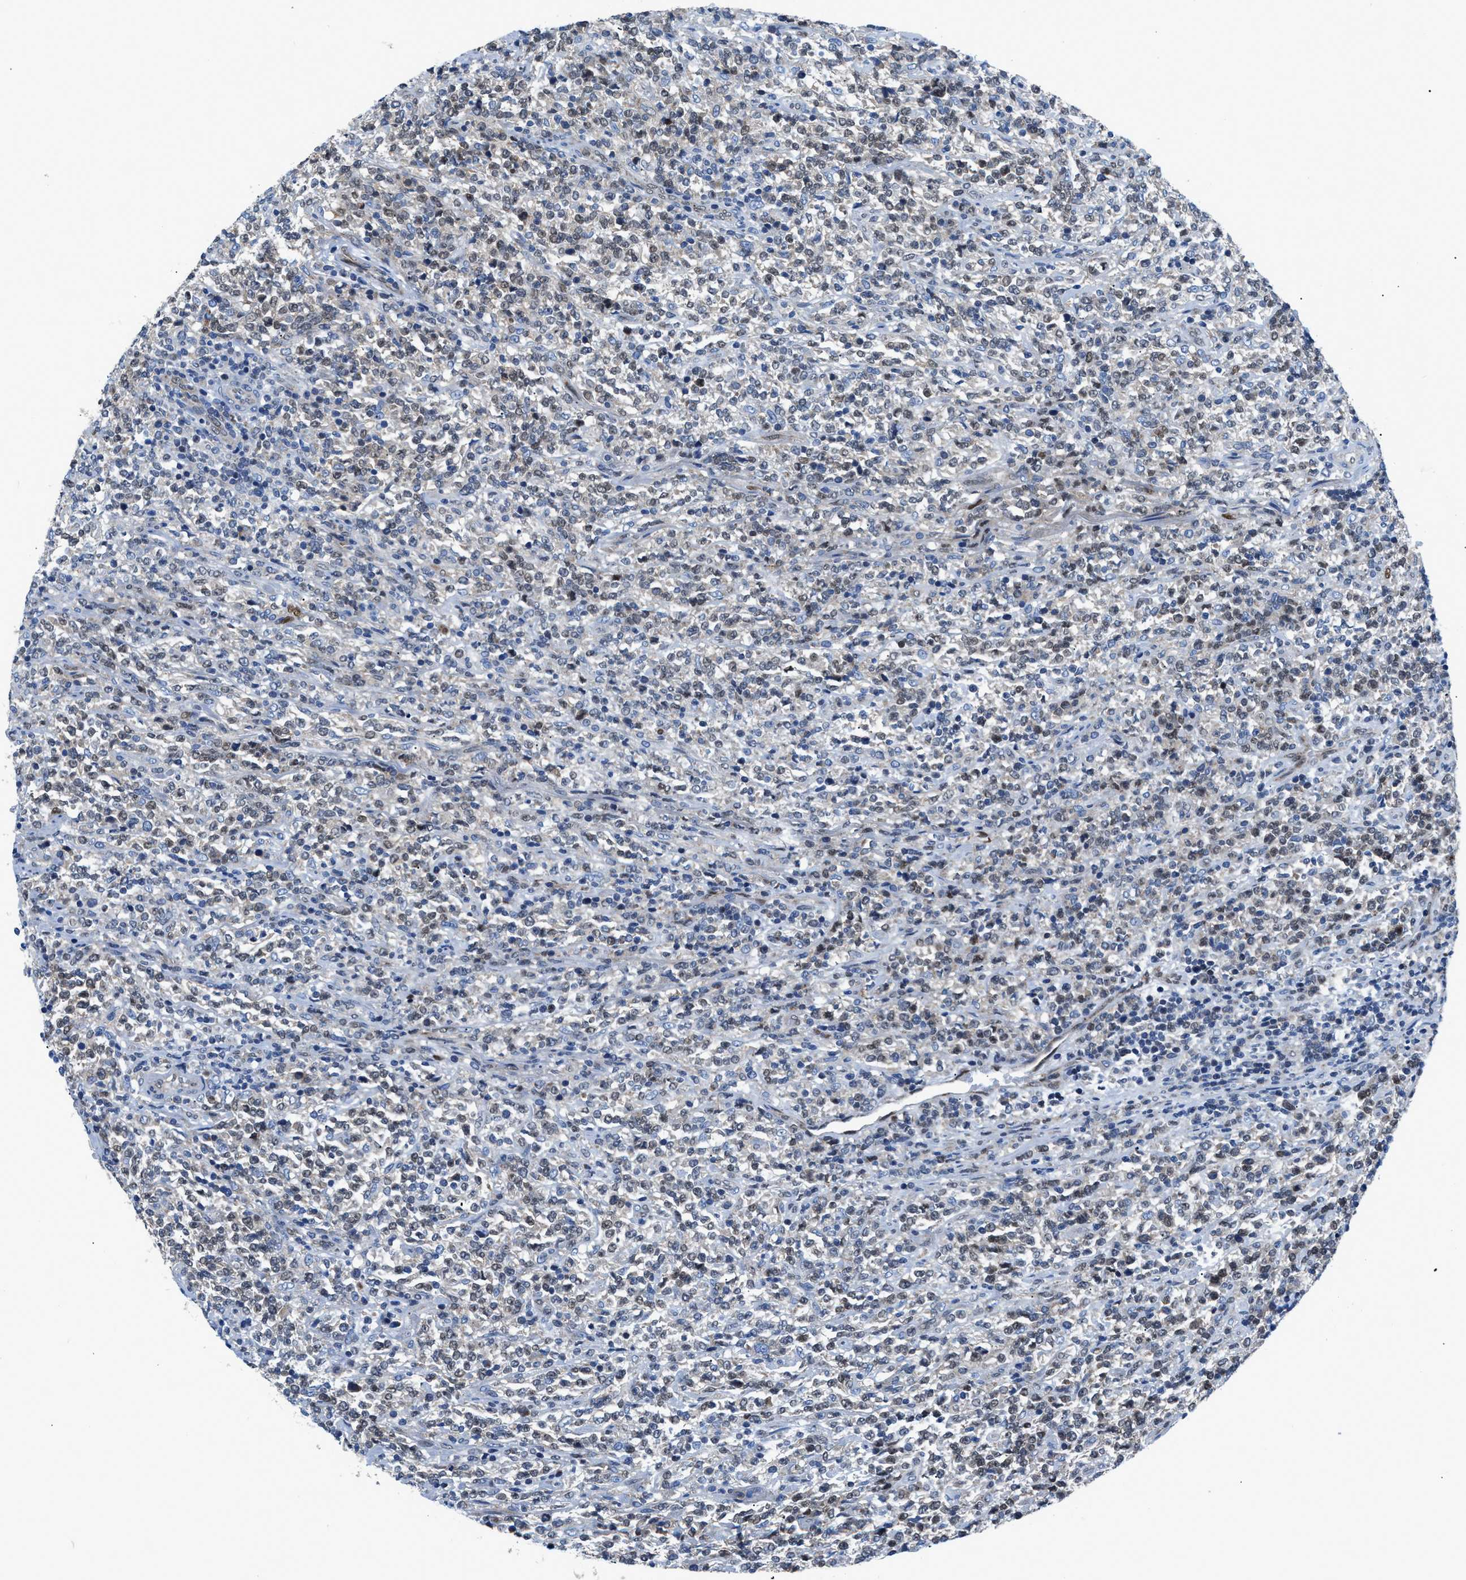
{"staining": {"intensity": "moderate", "quantity": "<25%", "location": "nuclear"}, "tissue": "lymphoma", "cell_type": "Tumor cells", "image_type": "cancer", "snomed": [{"axis": "morphology", "description": "Malignant lymphoma, non-Hodgkin's type, High grade"}, {"axis": "topography", "description": "Soft tissue"}], "caption": "Lymphoma was stained to show a protein in brown. There is low levels of moderate nuclear positivity in approximately <25% of tumor cells.", "gene": "LMO2", "patient": {"sex": "male", "age": 18}}